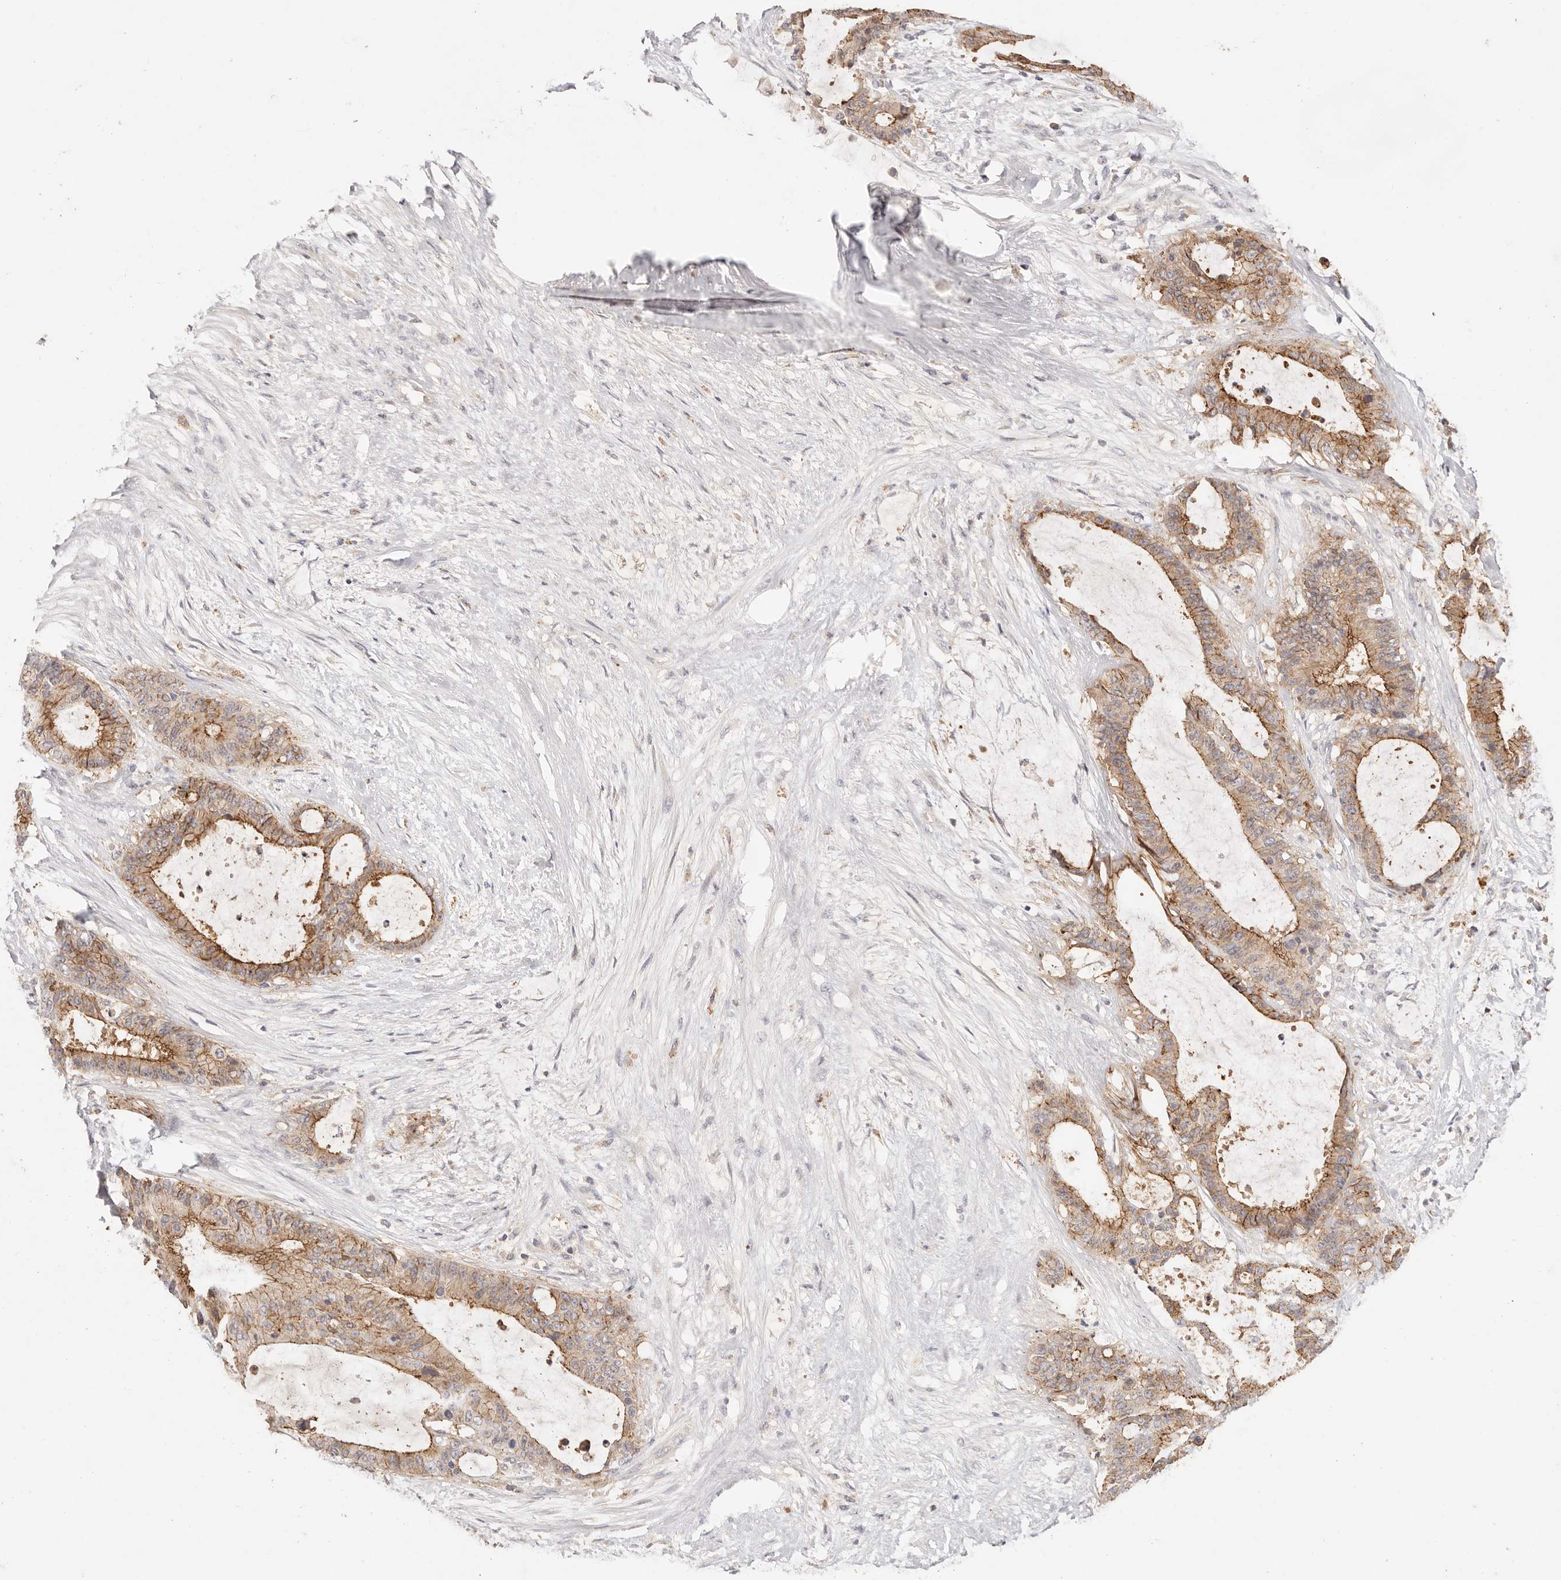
{"staining": {"intensity": "moderate", "quantity": ">75%", "location": "cytoplasmic/membranous"}, "tissue": "liver cancer", "cell_type": "Tumor cells", "image_type": "cancer", "snomed": [{"axis": "morphology", "description": "Normal tissue, NOS"}, {"axis": "morphology", "description": "Cholangiocarcinoma"}, {"axis": "topography", "description": "Liver"}, {"axis": "topography", "description": "Peripheral nerve tissue"}], "caption": "Protein staining of cholangiocarcinoma (liver) tissue exhibits moderate cytoplasmic/membranous positivity in about >75% of tumor cells. (Brightfield microscopy of DAB IHC at high magnification).", "gene": "CXADR", "patient": {"sex": "female", "age": 73}}